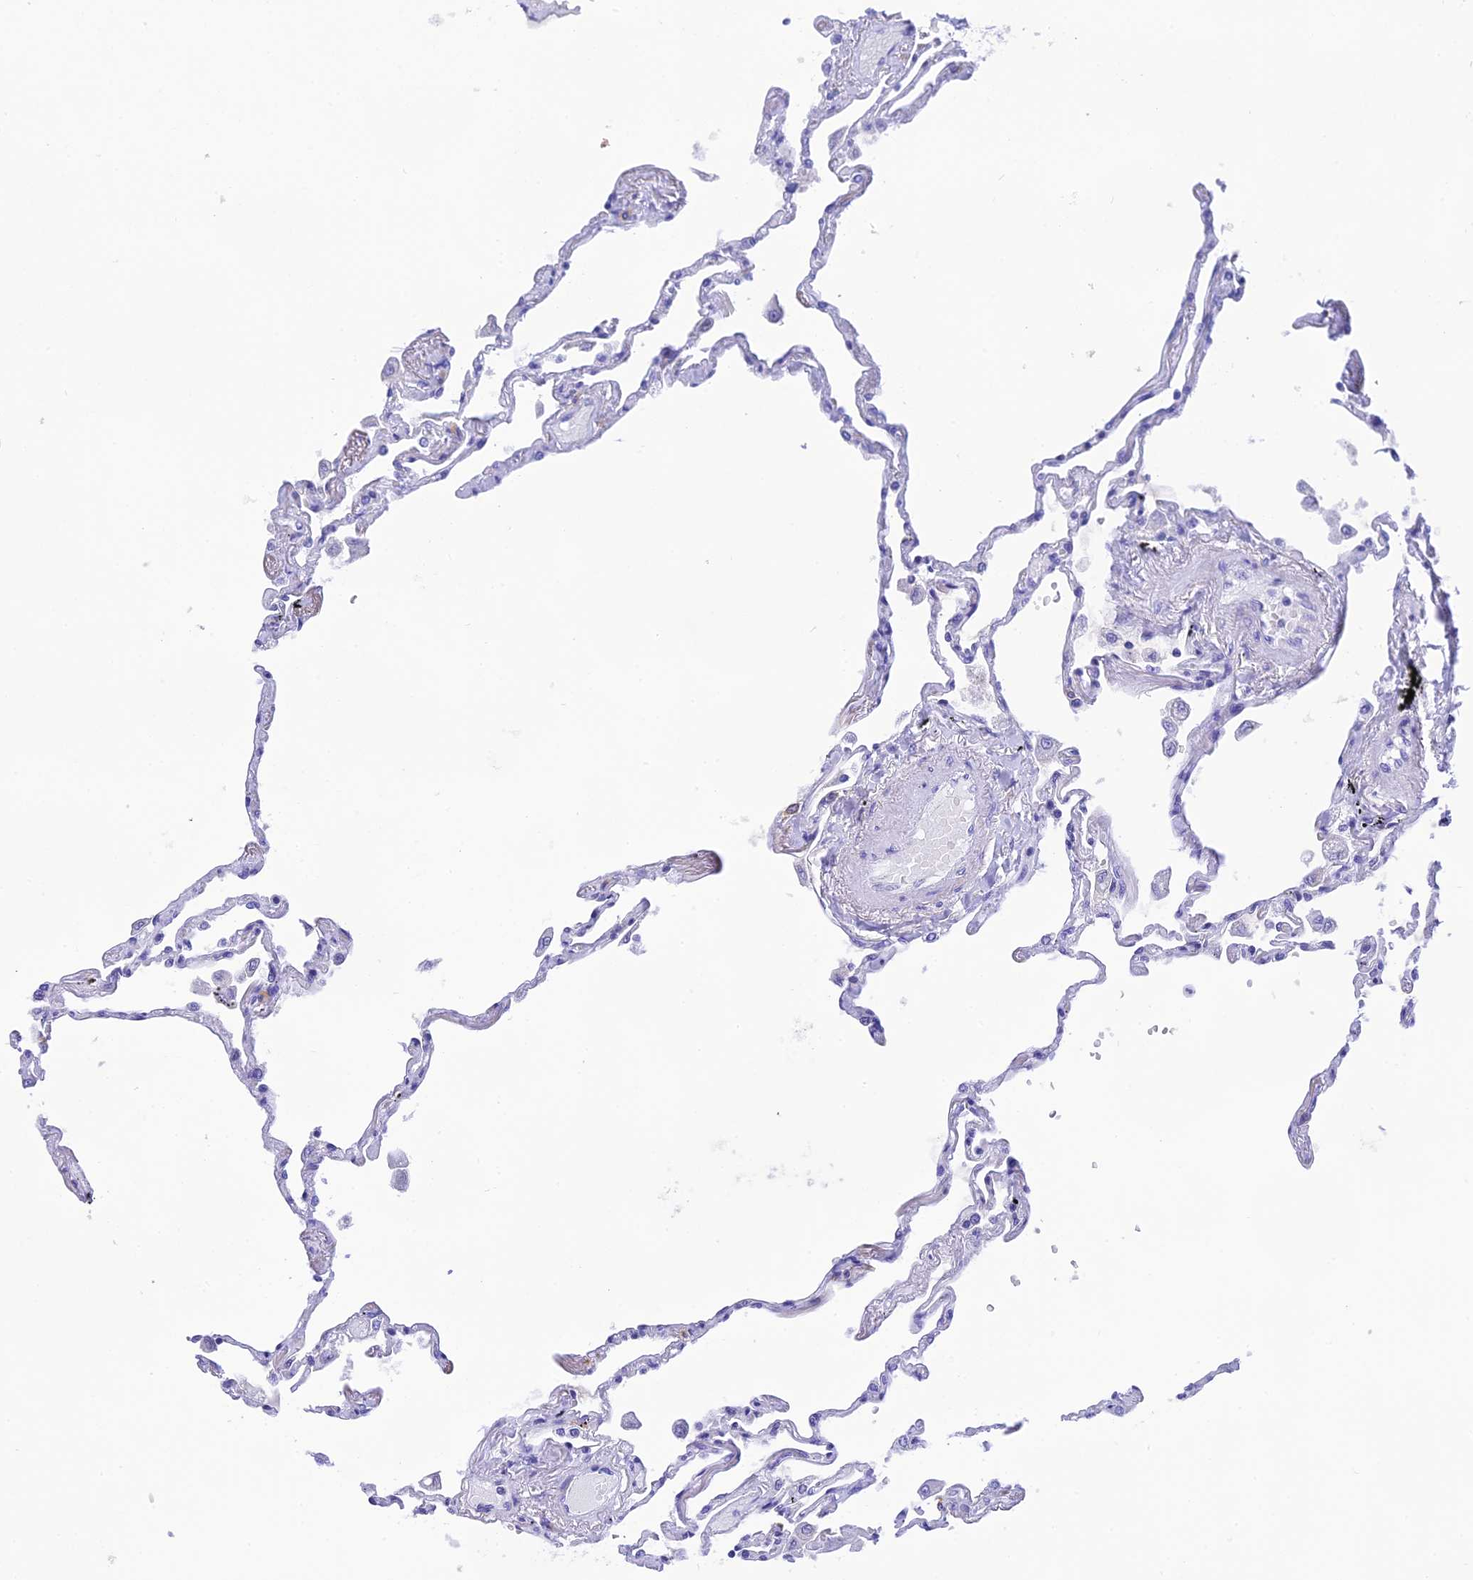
{"staining": {"intensity": "negative", "quantity": "none", "location": "none"}, "tissue": "lung", "cell_type": "Alveolar cells", "image_type": "normal", "snomed": [{"axis": "morphology", "description": "Normal tissue, NOS"}, {"axis": "topography", "description": "Lung"}], "caption": "An IHC photomicrograph of unremarkable lung is shown. There is no staining in alveolar cells of lung.", "gene": "KDELR3", "patient": {"sex": "female", "age": 67}}